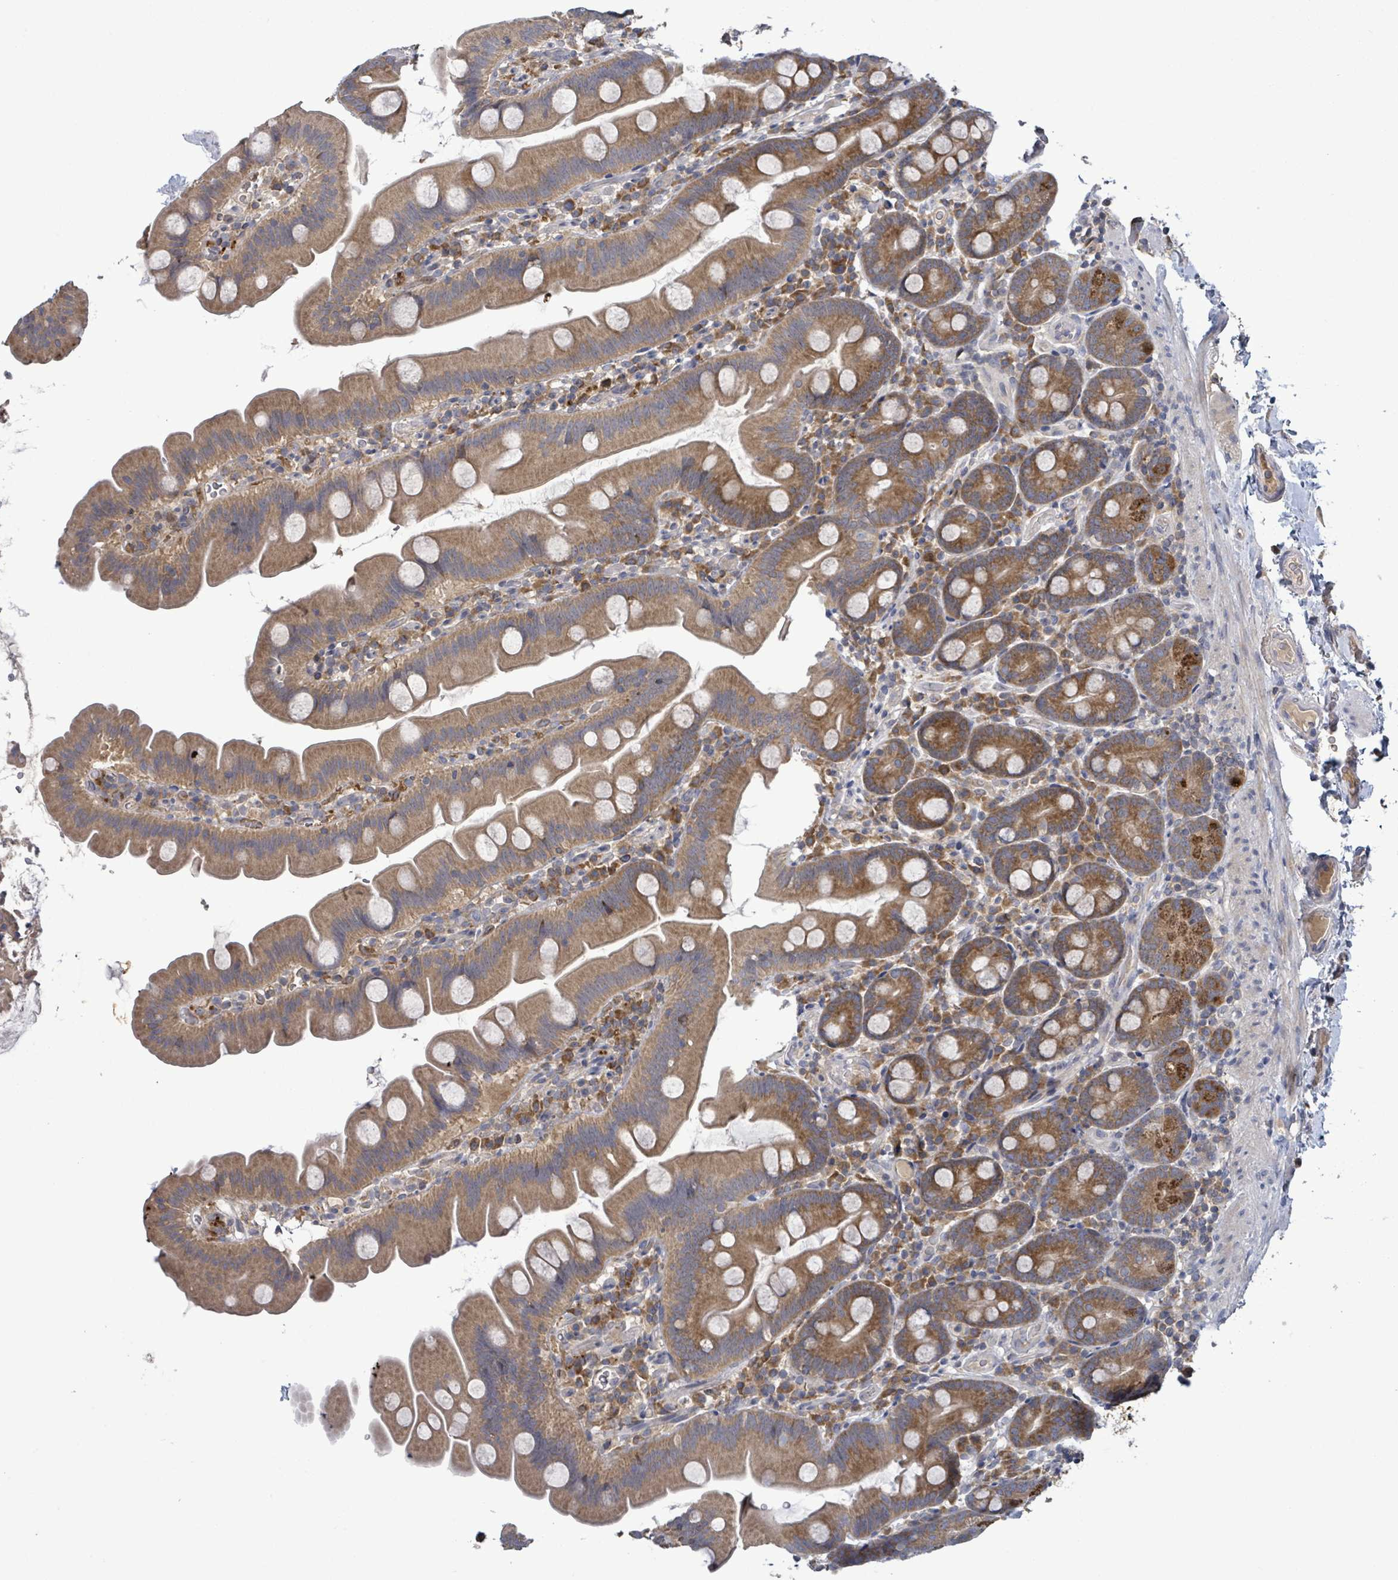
{"staining": {"intensity": "moderate", "quantity": ">75%", "location": "cytoplasmic/membranous"}, "tissue": "small intestine", "cell_type": "Glandular cells", "image_type": "normal", "snomed": [{"axis": "morphology", "description": "Normal tissue, NOS"}, {"axis": "topography", "description": "Small intestine"}], "caption": "Glandular cells display medium levels of moderate cytoplasmic/membranous staining in approximately >75% of cells in normal human small intestine.", "gene": "SERPINE3", "patient": {"sex": "female", "age": 68}}